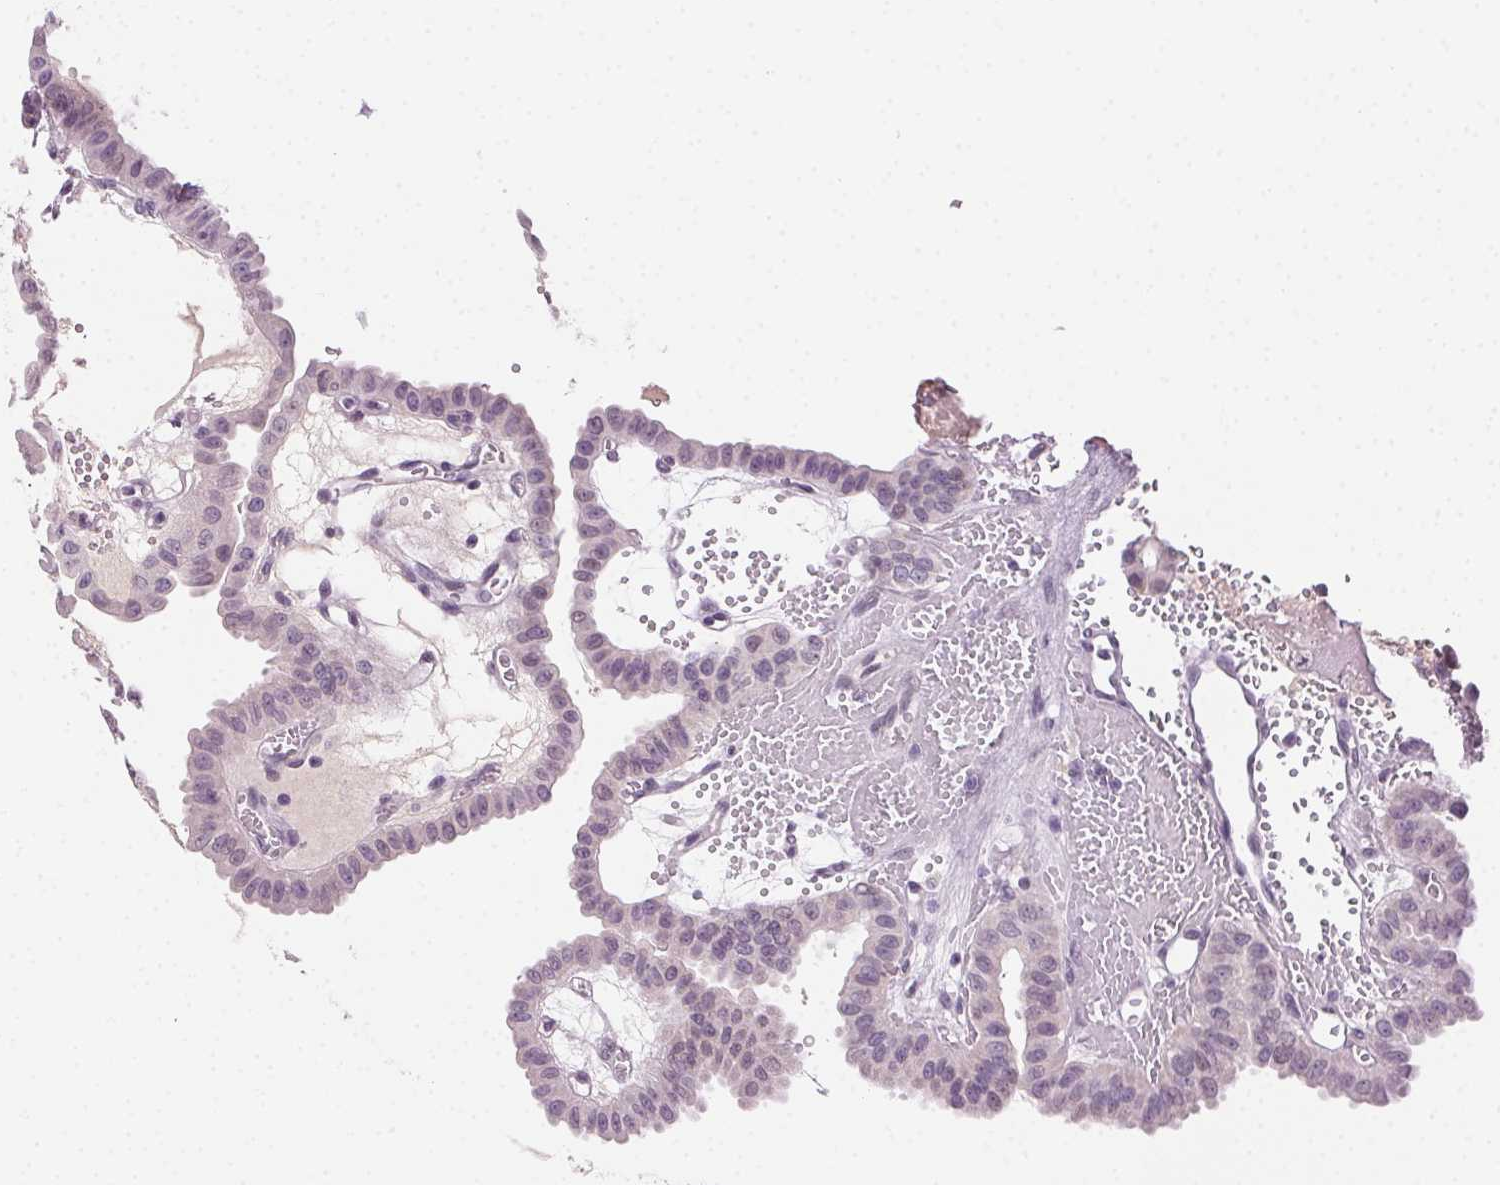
{"staining": {"intensity": "negative", "quantity": "none", "location": "none"}, "tissue": "thyroid cancer", "cell_type": "Tumor cells", "image_type": "cancer", "snomed": [{"axis": "morphology", "description": "Papillary adenocarcinoma, NOS"}, {"axis": "topography", "description": "Thyroid gland"}], "caption": "This is a photomicrograph of immunohistochemistry staining of papillary adenocarcinoma (thyroid), which shows no positivity in tumor cells. (DAB (3,3'-diaminobenzidine) immunohistochemistry, high magnification).", "gene": "HSF5", "patient": {"sex": "male", "age": 87}}